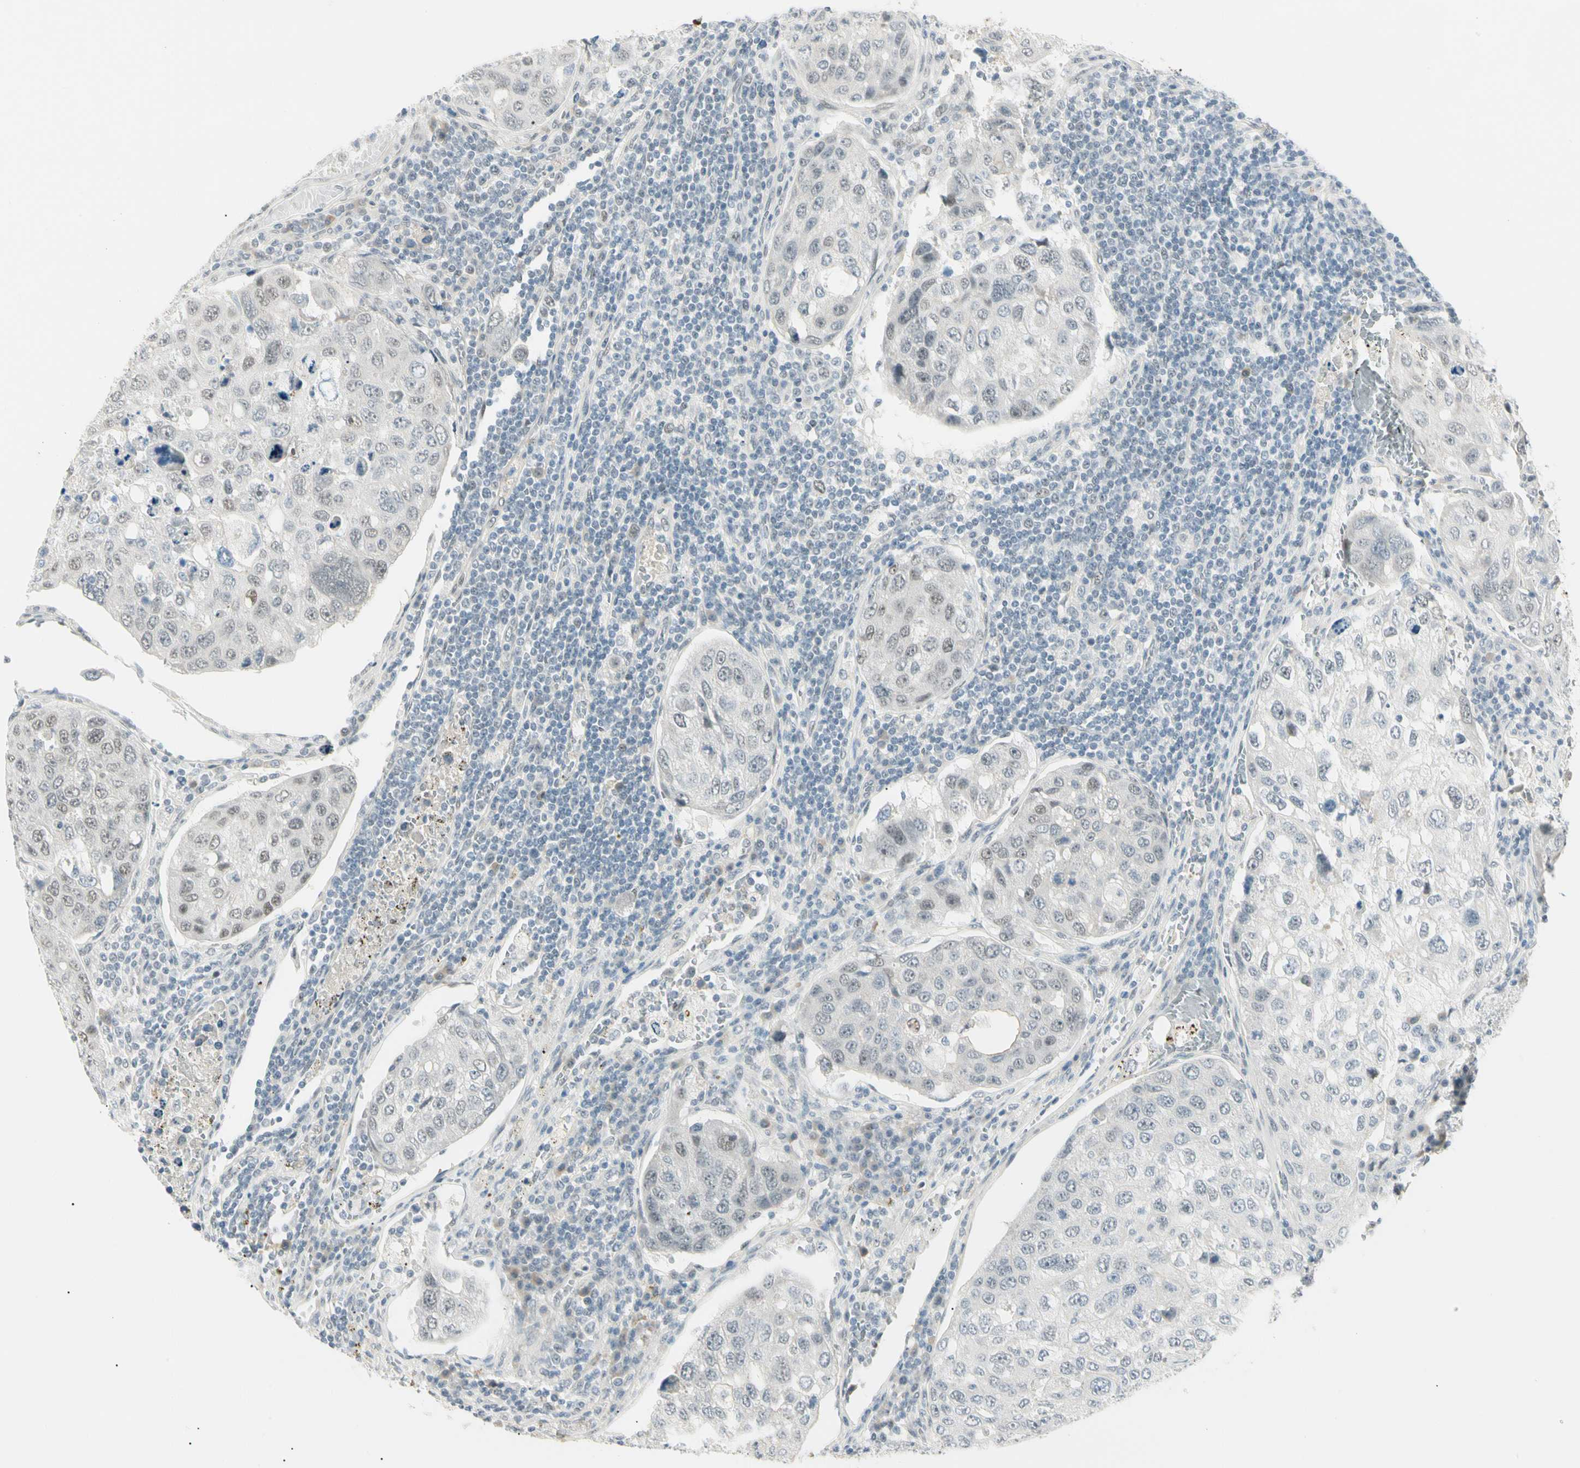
{"staining": {"intensity": "weak", "quantity": "<25%", "location": "nuclear"}, "tissue": "urothelial cancer", "cell_type": "Tumor cells", "image_type": "cancer", "snomed": [{"axis": "morphology", "description": "Urothelial carcinoma, High grade"}, {"axis": "topography", "description": "Lymph node"}, {"axis": "topography", "description": "Urinary bladder"}], "caption": "This is an IHC histopathology image of high-grade urothelial carcinoma. There is no expression in tumor cells.", "gene": "ASPN", "patient": {"sex": "male", "age": 51}}